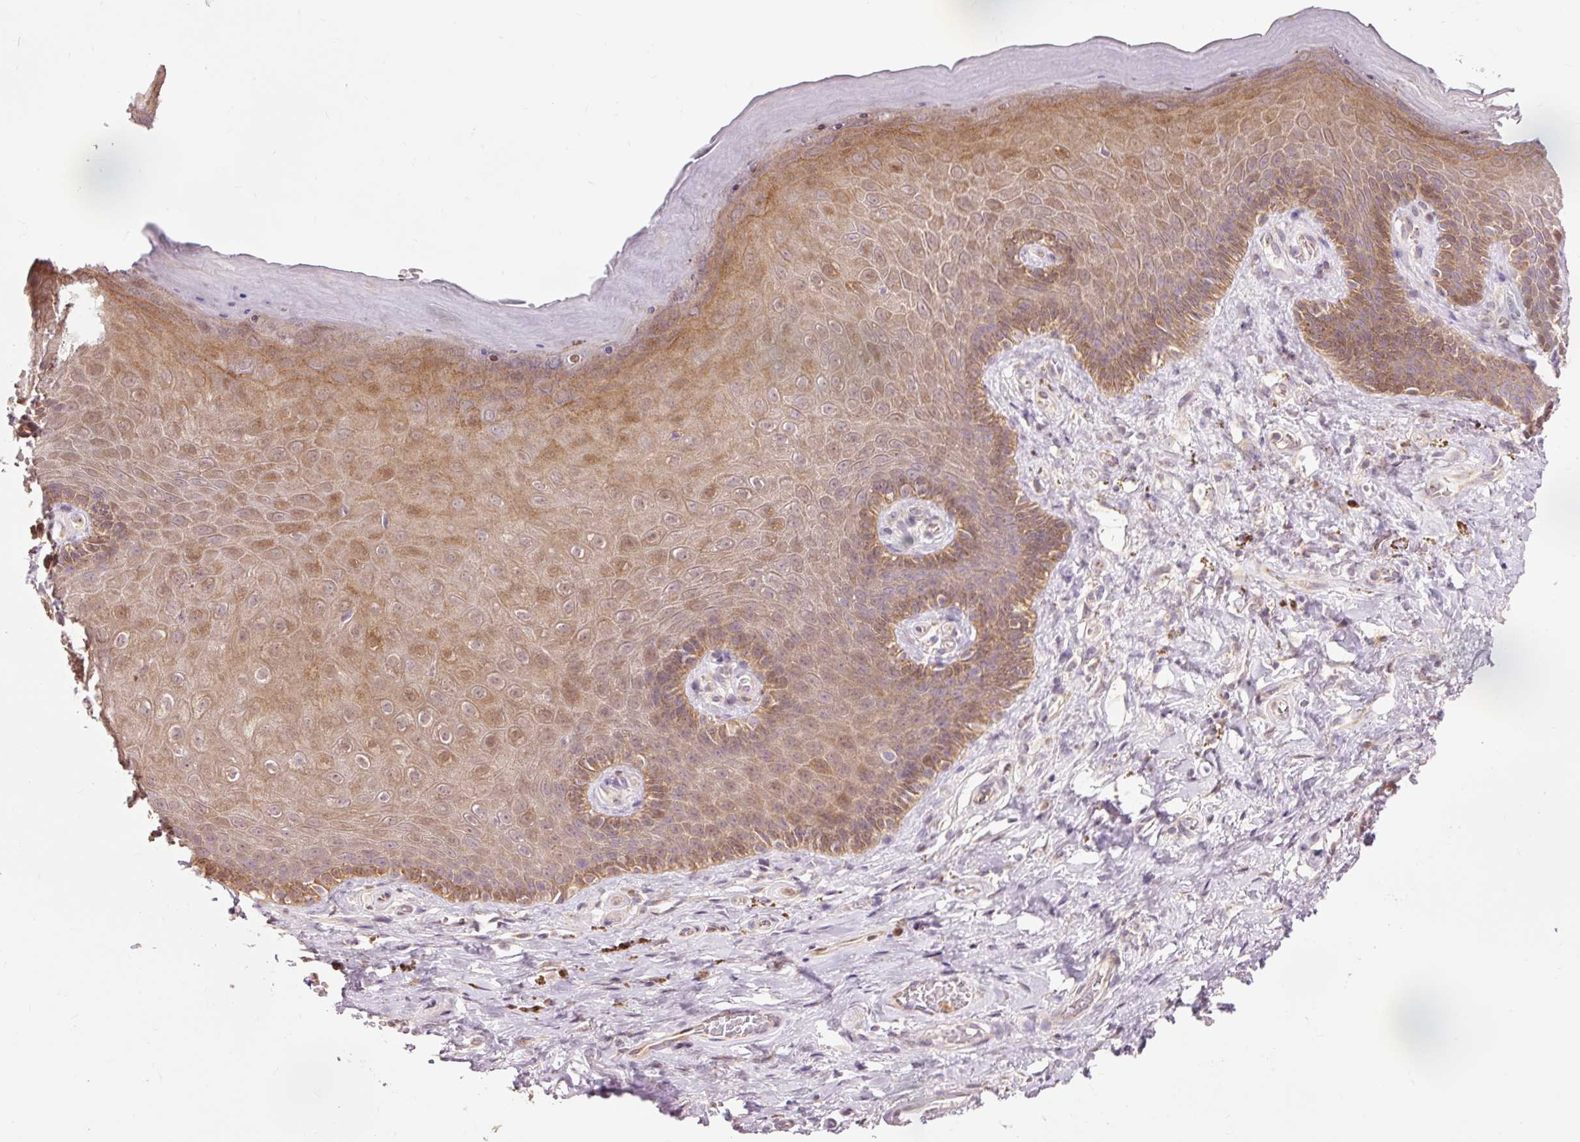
{"staining": {"intensity": "moderate", "quantity": ">75%", "location": "cytoplasmic/membranous"}, "tissue": "skin", "cell_type": "Epidermal cells", "image_type": "normal", "snomed": [{"axis": "morphology", "description": "Normal tissue, NOS"}, {"axis": "topography", "description": "Anal"}, {"axis": "topography", "description": "Peripheral nerve tissue"}], "caption": "IHC photomicrograph of benign human skin stained for a protein (brown), which shows medium levels of moderate cytoplasmic/membranous expression in about >75% of epidermal cells.", "gene": "PRDX5", "patient": {"sex": "male", "age": 53}}